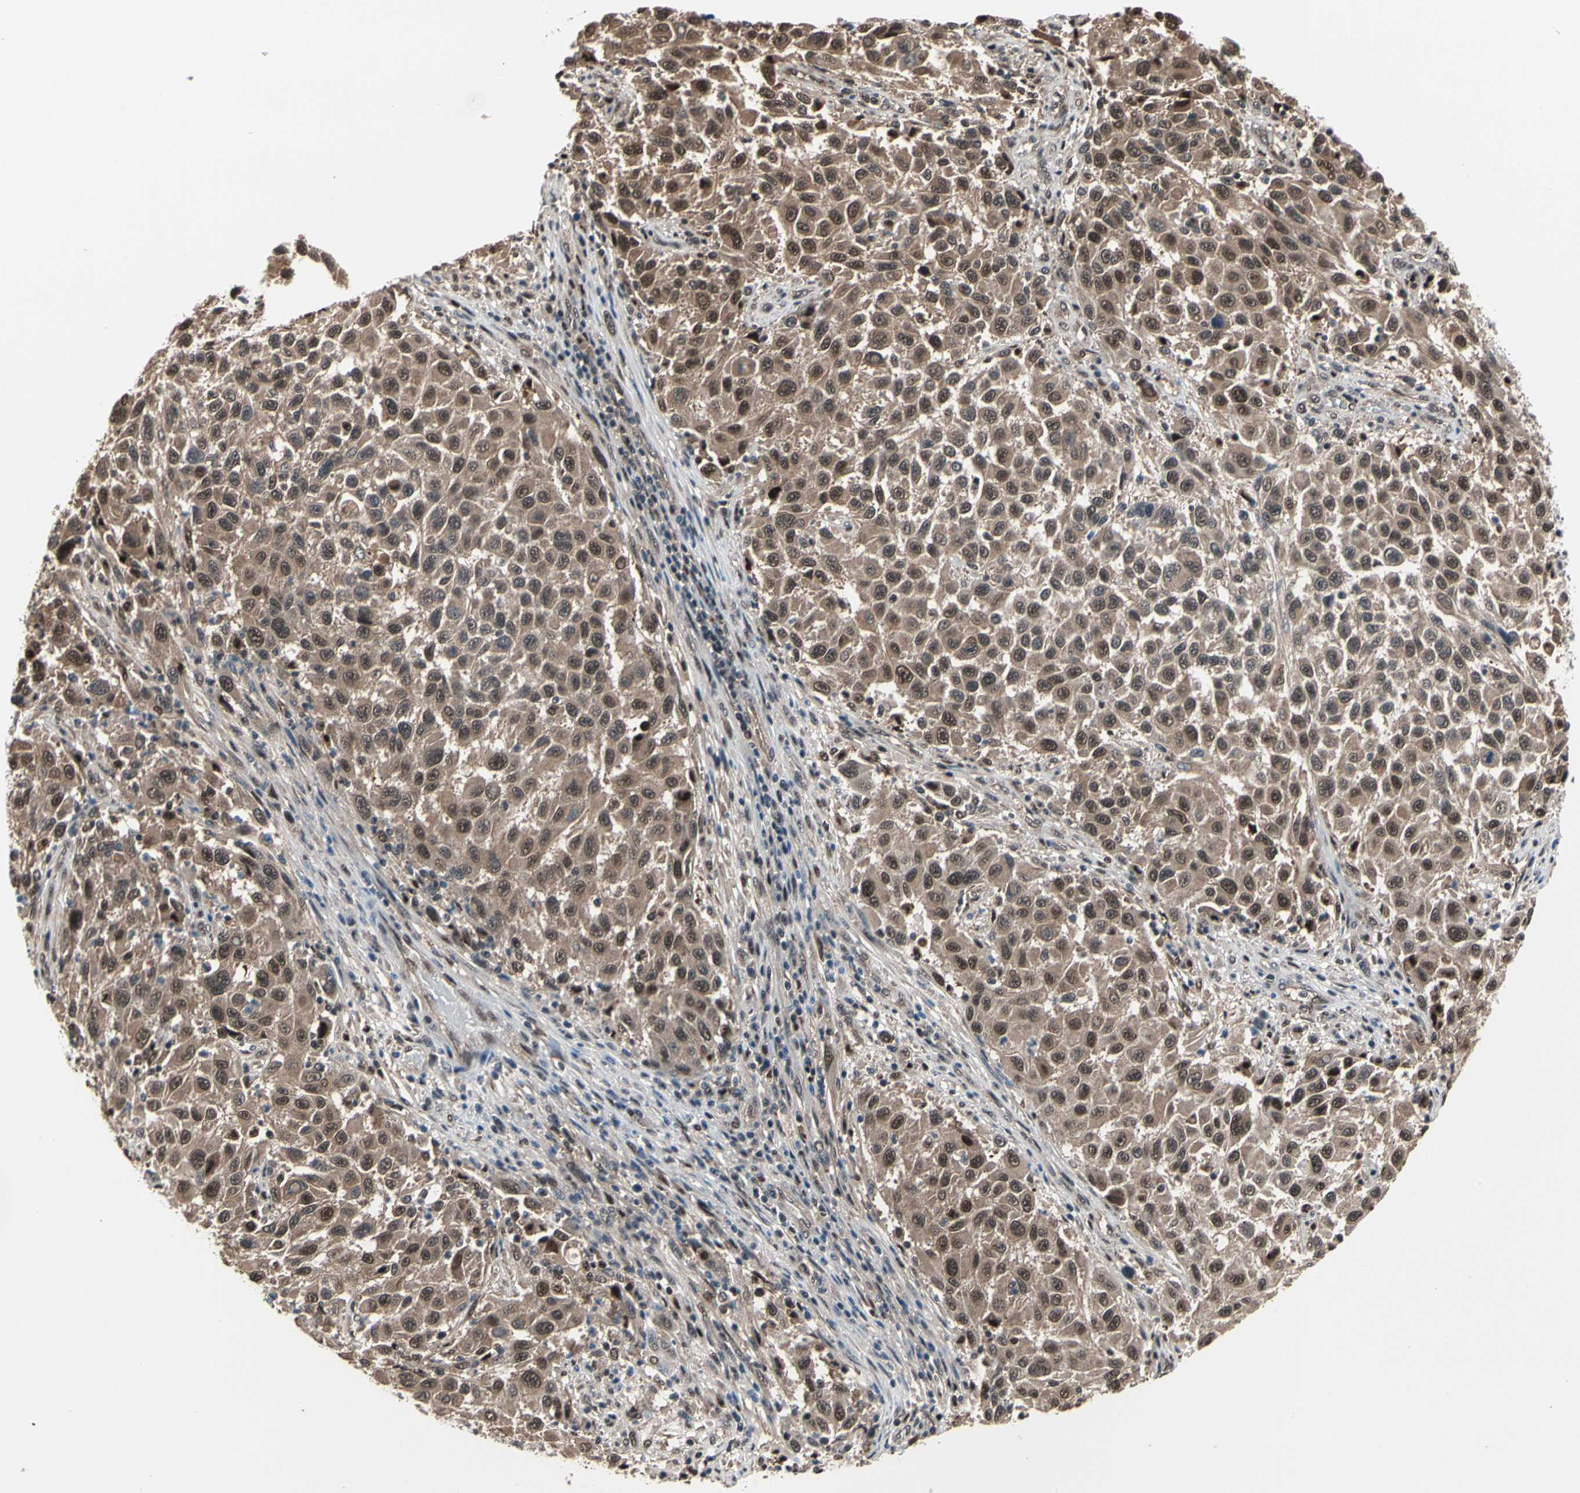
{"staining": {"intensity": "moderate", "quantity": ">75%", "location": "cytoplasmic/membranous,nuclear"}, "tissue": "melanoma", "cell_type": "Tumor cells", "image_type": "cancer", "snomed": [{"axis": "morphology", "description": "Malignant melanoma, Metastatic site"}, {"axis": "topography", "description": "Lymph node"}], "caption": "IHC of malignant melanoma (metastatic site) shows medium levels of moderate cytoplasmic/membranous and nuclear positivity in about >75% of tumor cells.", "gene": "PSMA2", "patient": {"sex": "male", "age": 61}}